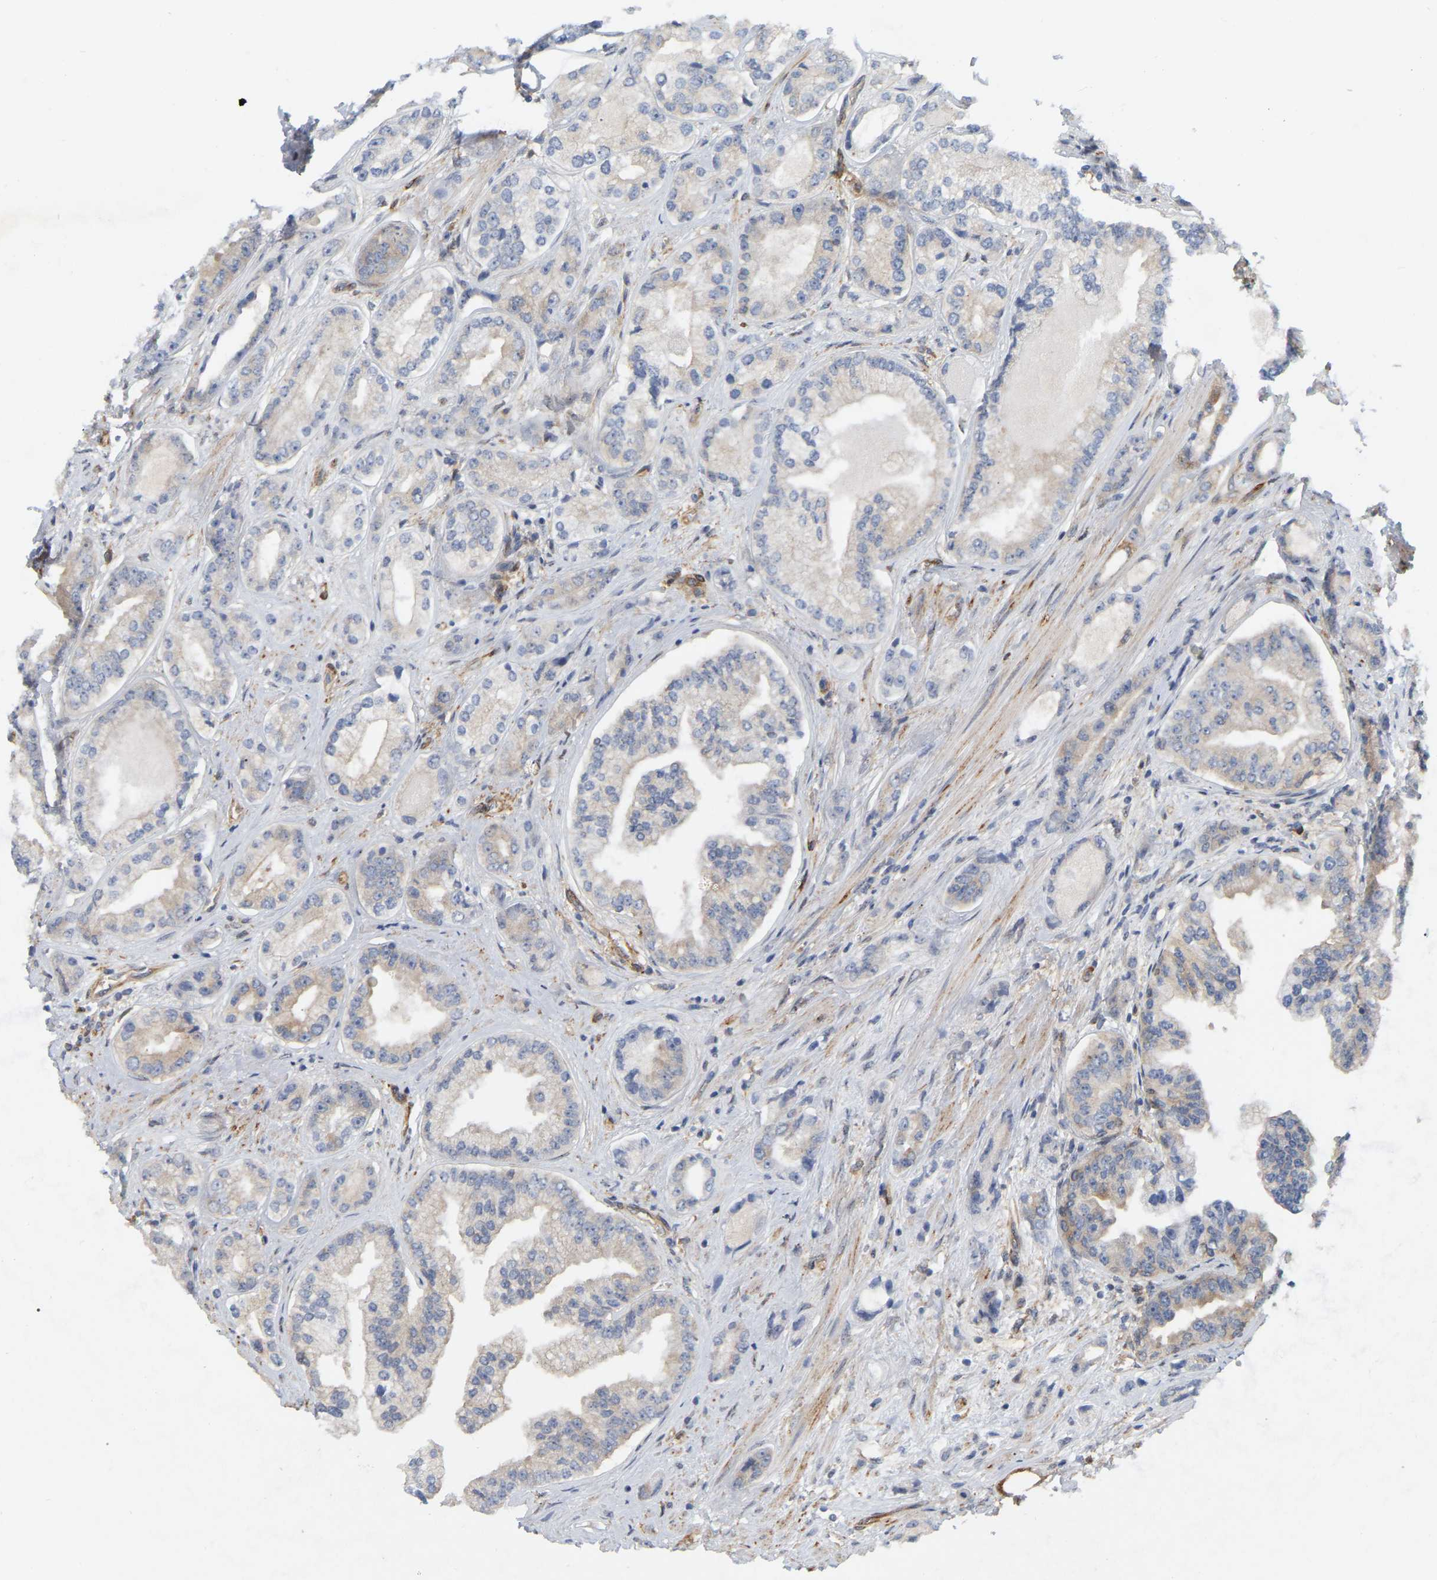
{"staining": {"intensity": "weak", "quantity": "<25%", "location": "cytoplasmic/membranous"}, "tissue": "prostate cancer", "cell_type": "Tumor cells", "image_type": "cancer", "snomed": [{"axis": "morphology", "description": "Adenocarcinoma, High grade"}, {"axis": "topography", "description": "Prostate"}], "caption": "High power microscopy photomicrograph of an immunohistochemistry (IHC) histopathology image of prostate cancer, revealing no significant expression in tumor cells.", "gene": "RAPH1", "patient": {"sex": "male", "age": 61}}